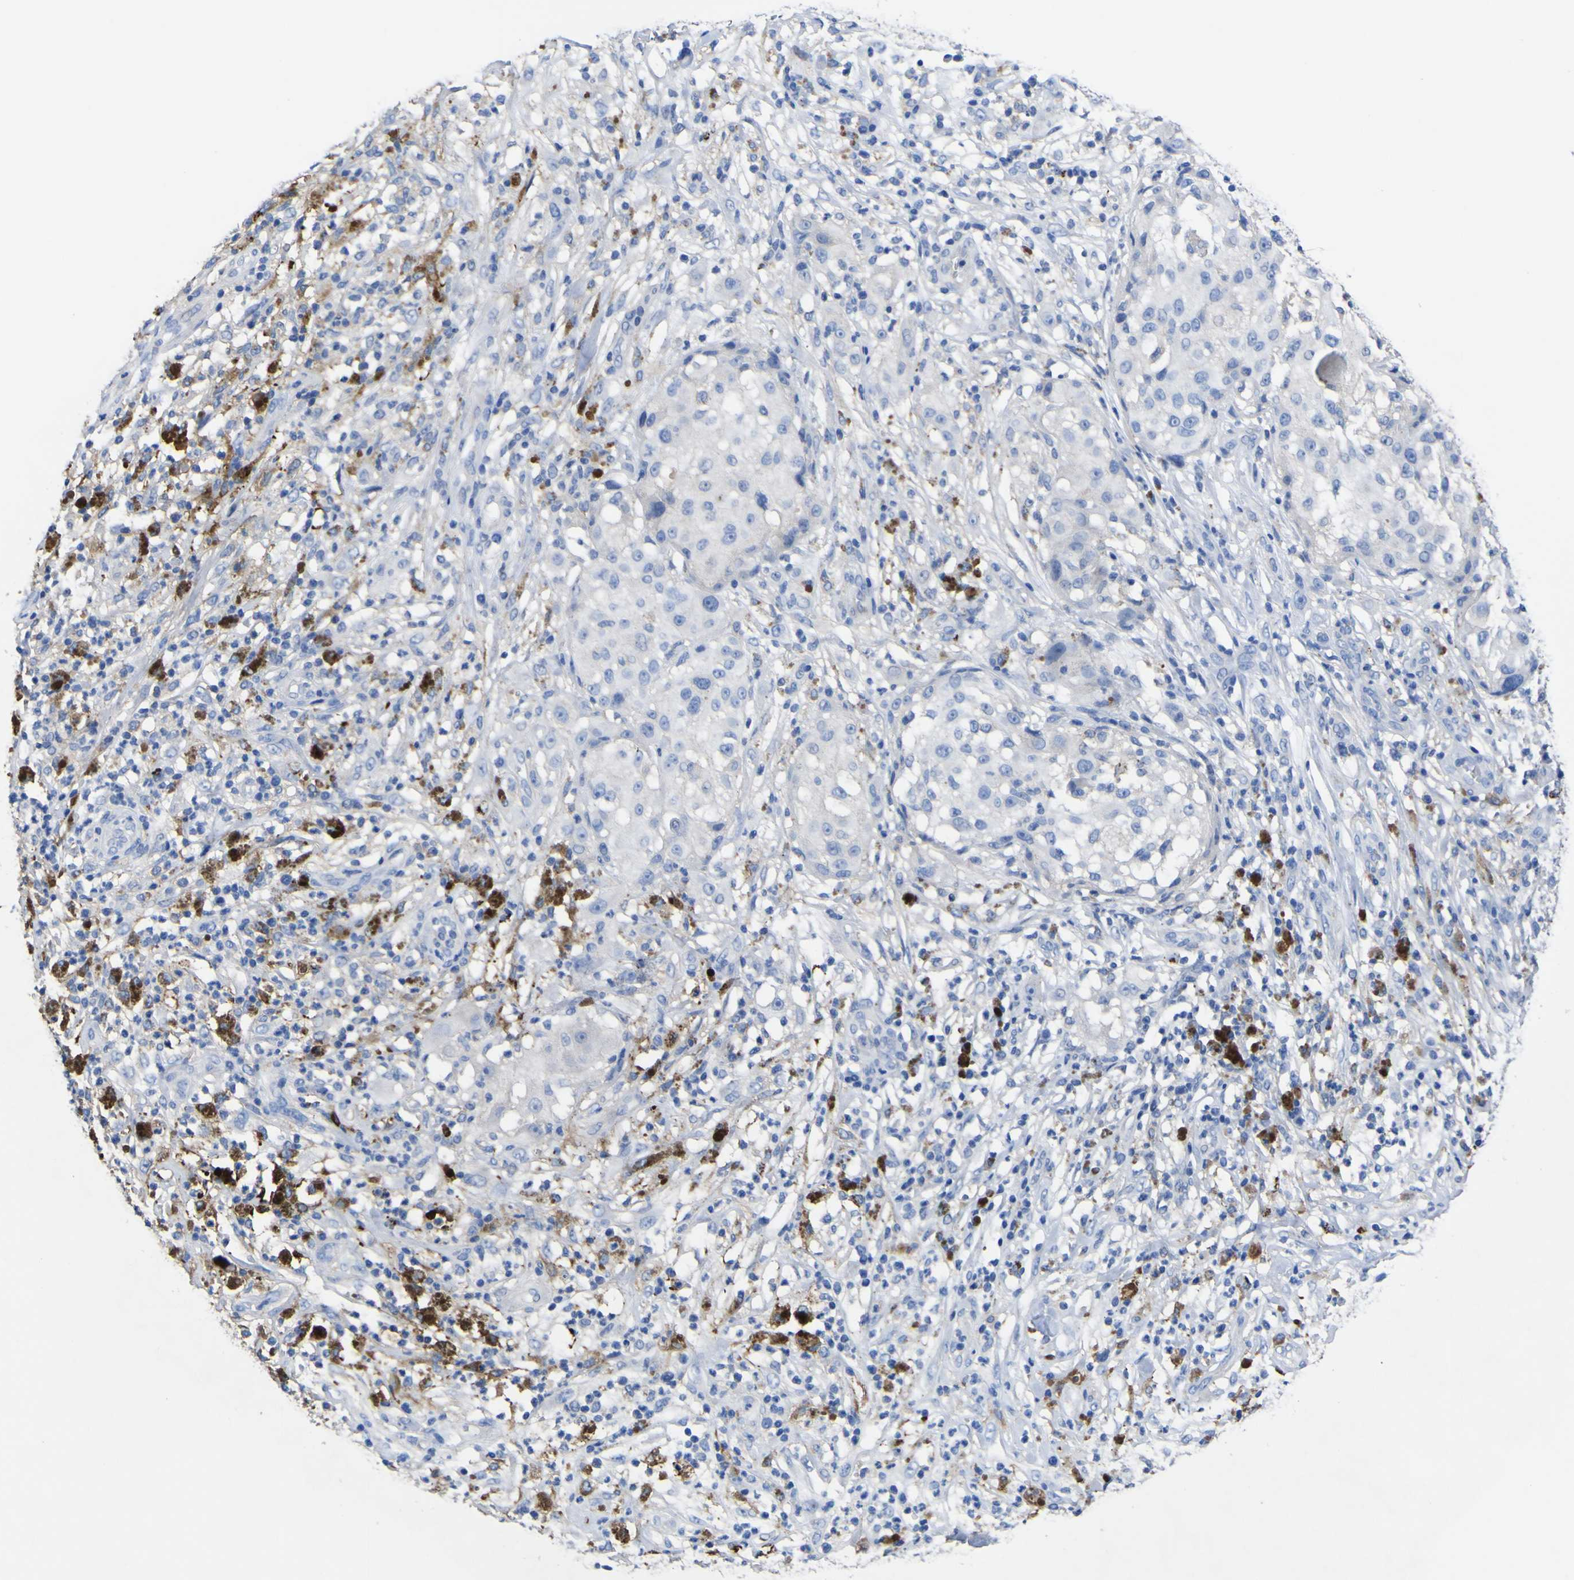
{"staining": {"intensity": "negative", "quantity": "none", "location": "none"}, "tissue": "melanoma", "cell_type": "Tumor cells", "image_type": "cancer", "snomed": [{"axis": "morphology", "description": "Necrosis, NOS"}, {"axis": "morphology", "description": "Malignant melanoma, NOS"}, {"axis": "topography", "description": "Skin"}], "caption": "Immunohistochemical staining of human melanoma demonstrates no significant positivity in tumor cells.", "gene": "AGO4", "patient": {"sex": "female", "age": 87}}